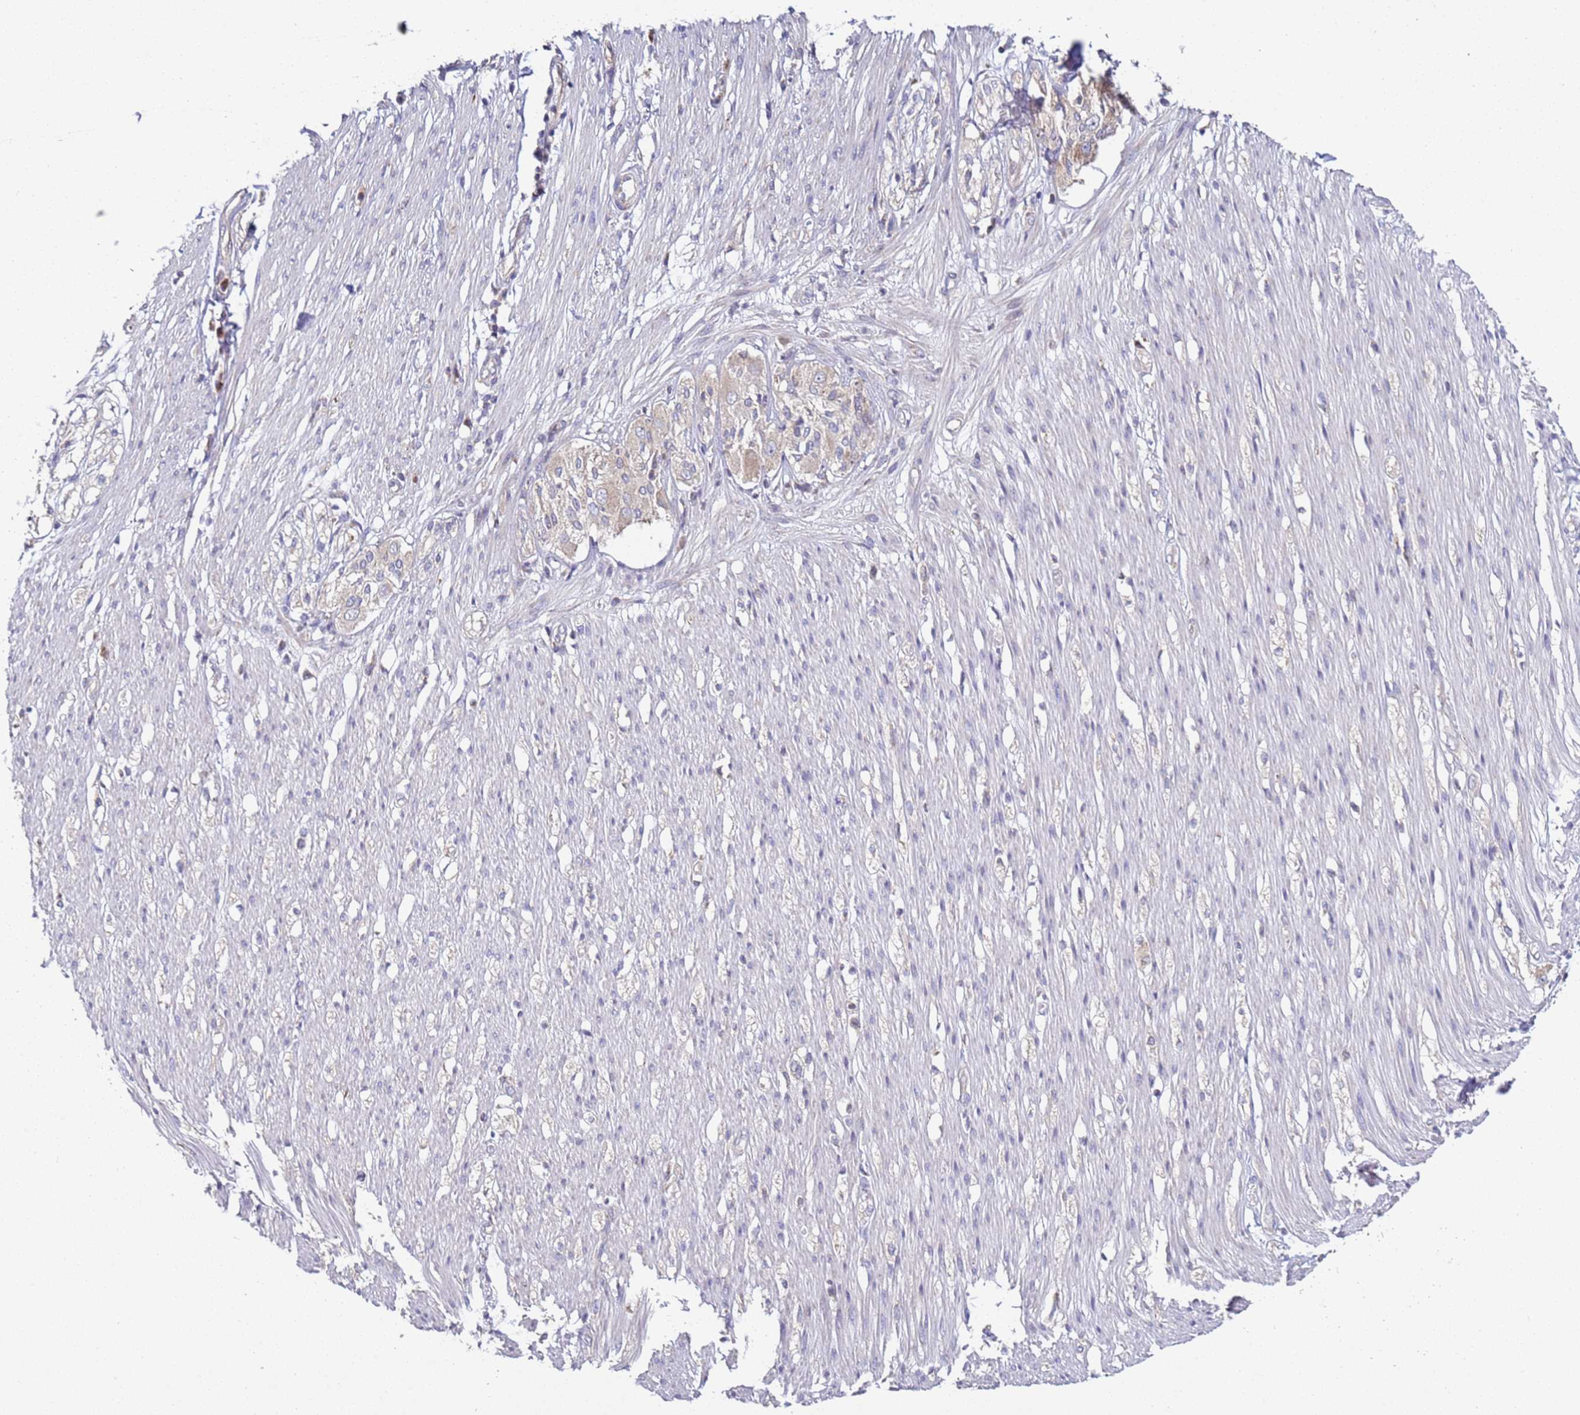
{"staining": {"intensity": "negative", "quantity": "none", "location": "none"}, "tissue": "smooth muscle", "cell_type": "Smooth muscle cells", "image_type": "normal", "snomed": [{"axis": "morphology", "description": "Normal tissue, NOS"}, {"axis": "morphology", "description": "Adenocarcinoma, NOS"}, {"axis": "topography", "description": "Colon"}, {"axis": "topography", "description": "Peripheral nerve tissue"}], "caption": "Histopathology image shows no protein staining in smooth muscle cells of benign smooth muscle.", "gene": "DIP2B", "patient": {"sex": "male", "age": 14}}